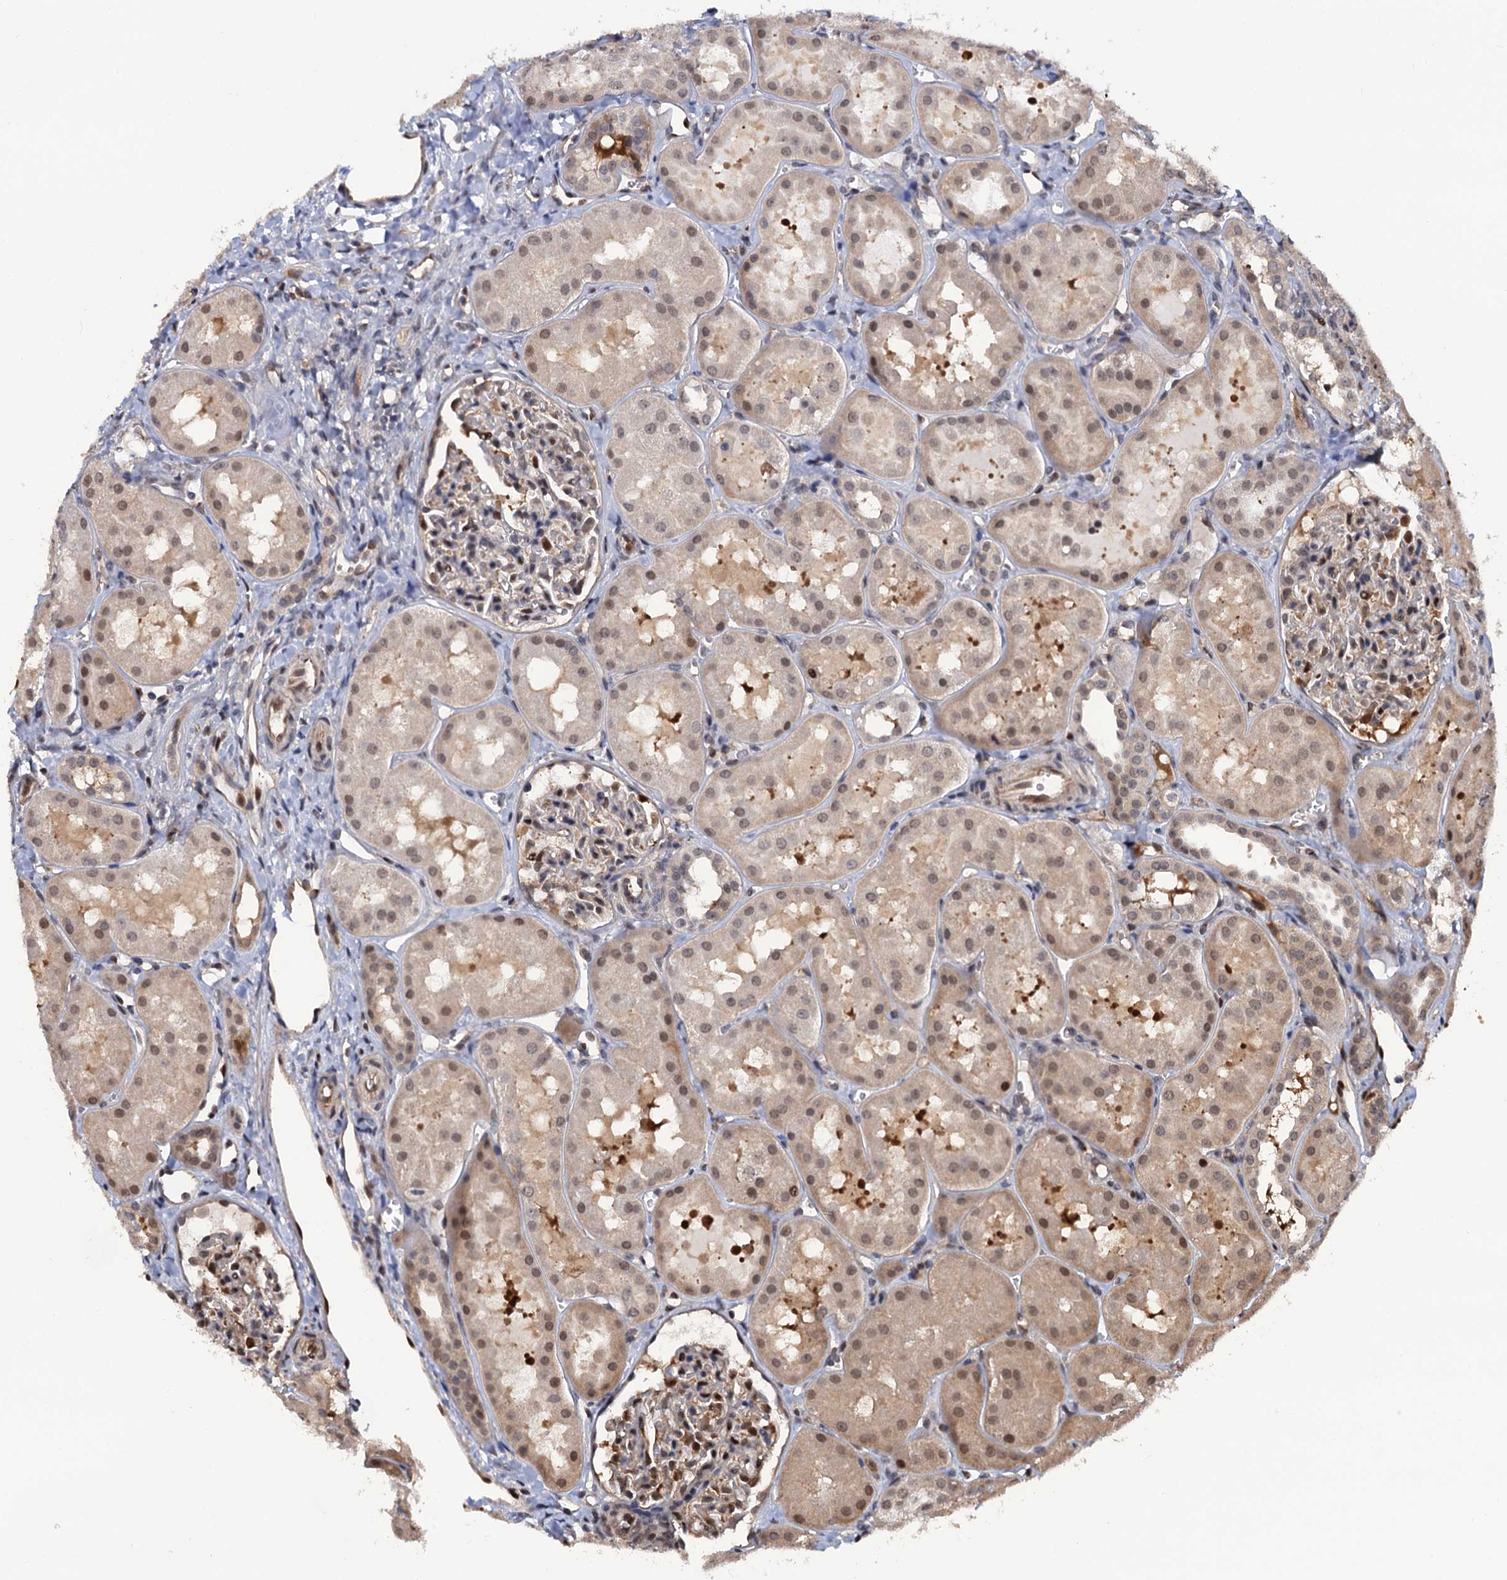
{"staining": {"intensity": "moderate", "quantity": "<25%", "location": "nuclear"}, "tissue": "kidney", "cell_type": "Cells in glomeruli", "image_type": "normal", "snomed": [{"axis": "morphology", "description": "Normal tissue, NOS"}, {"axis": "topography", "description": "Kidney"}, {"axis": "topography", "description": "Urinary bladder"}], "caption": "About <25% of cells in glomeruli in benign human kidney exhibit moderate nuclear protein staining as visualized by brown immunohistochemical staining.", "gene": "CDC23", "patient": {"sex": "male", "age": 16}}